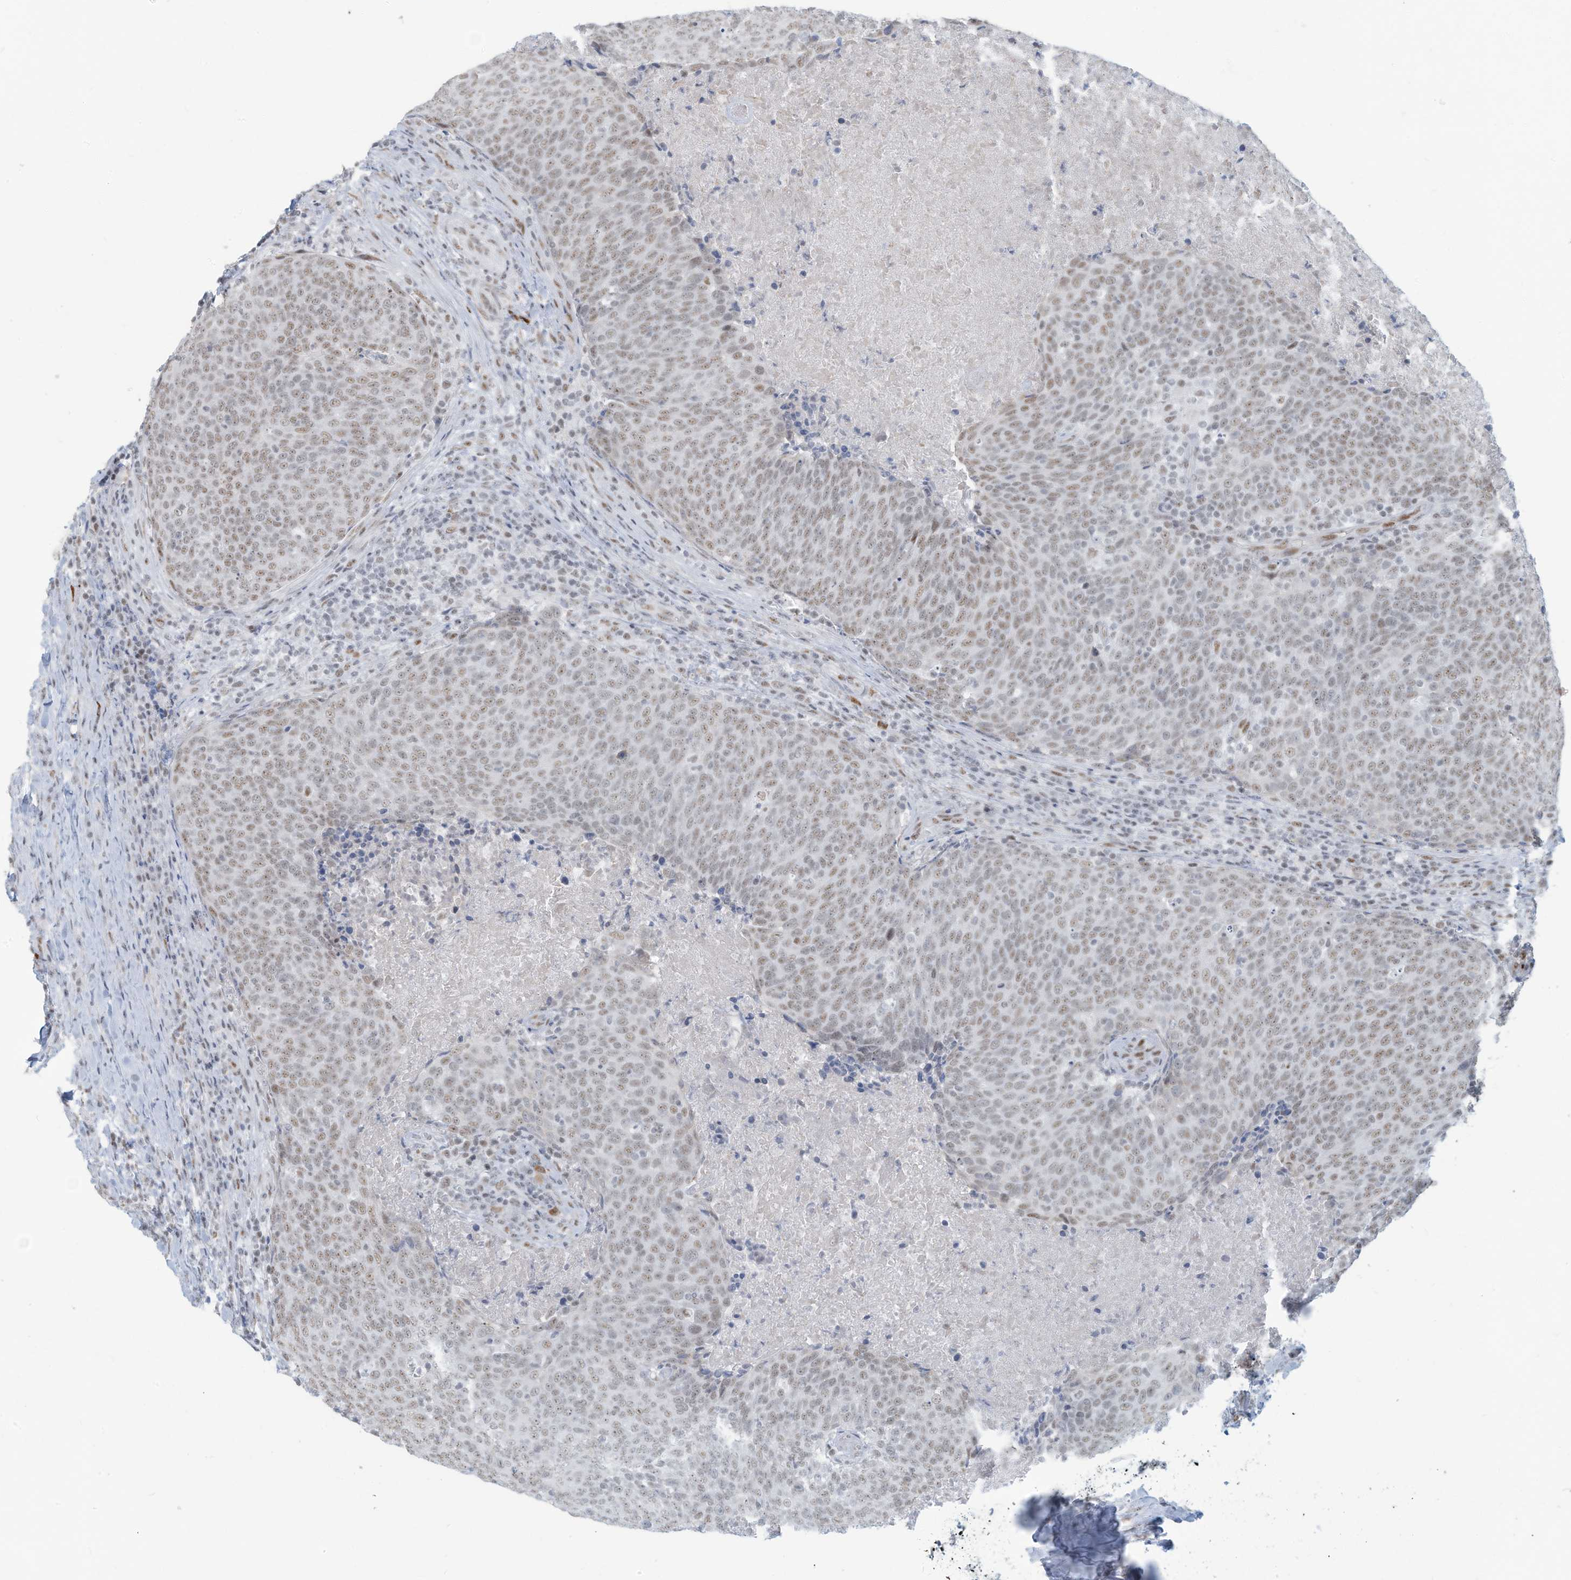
{"staining": {"intensity": "moderate", "quantity": ">75%", "location": "nuclear"}, "tissue": "head and neck cancer", "cell_type": "Tumor cells", "image_type": "cancer", "snomed": [{"axis": "morphology", "description": "Squamous cell carcinoma, NOS"}, {"axis": "morphology", "description": "Squamous cell carcinoma, metastatic, NOS"}, {"axis": "topography", "description": "Lymph node"}, {"axis": "topography", "description": "Head-Neck"}], "caption": "Protein analysis of squamous cell carcinoma (head and neck) tissue exhibits moderate nuclear expression in about >75% of tumor cells. The protein is shown in brown color, while the nuclei are stained blue.", "gene": "SARNP", "patient": {"sex": "male", "age": 62}}